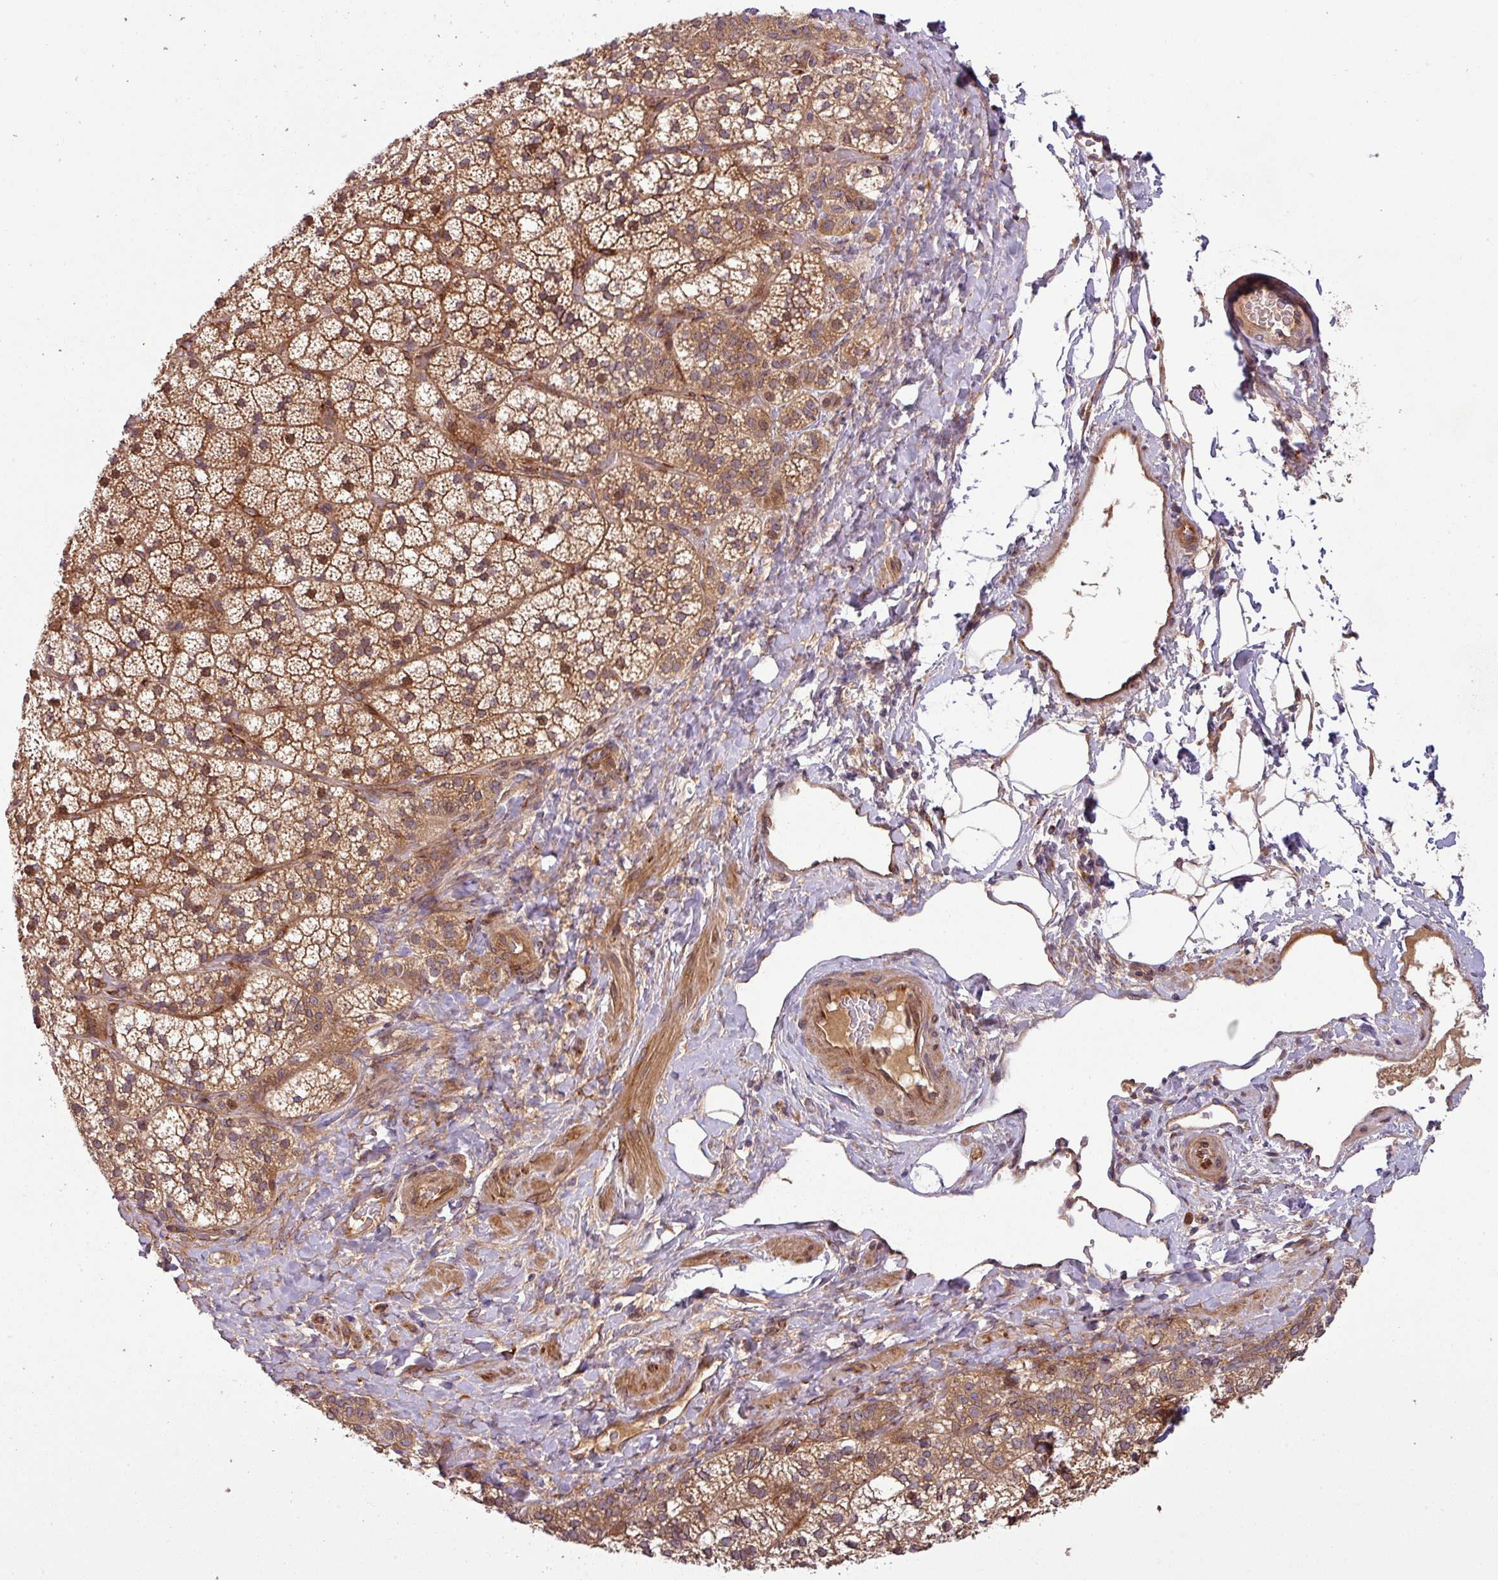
{"staining": {"intensity": "moderate", "quantity": ">75%", "location": "cytoplasmic/membranous"}, "tissue": "adrenal gland", "cell_type": "Glandular cells", "image_type": "normal", "snomed": [{"axis": "morphology", "description": "Normal tissue, NOS"}, {"axis": "topography", "description": "Adrenal gland"}], "caption": "IHC image of normal adrenal gland: adrenal gland stained using IHC exhibits medium levels of moderate protein expression localized specifically in the cytoplasmic/membranous of glandular cells, appearing as a cytoplasmic/membranous brown color.", "gene": "ART1", "patient": {"sex": "male", "age": 53}}